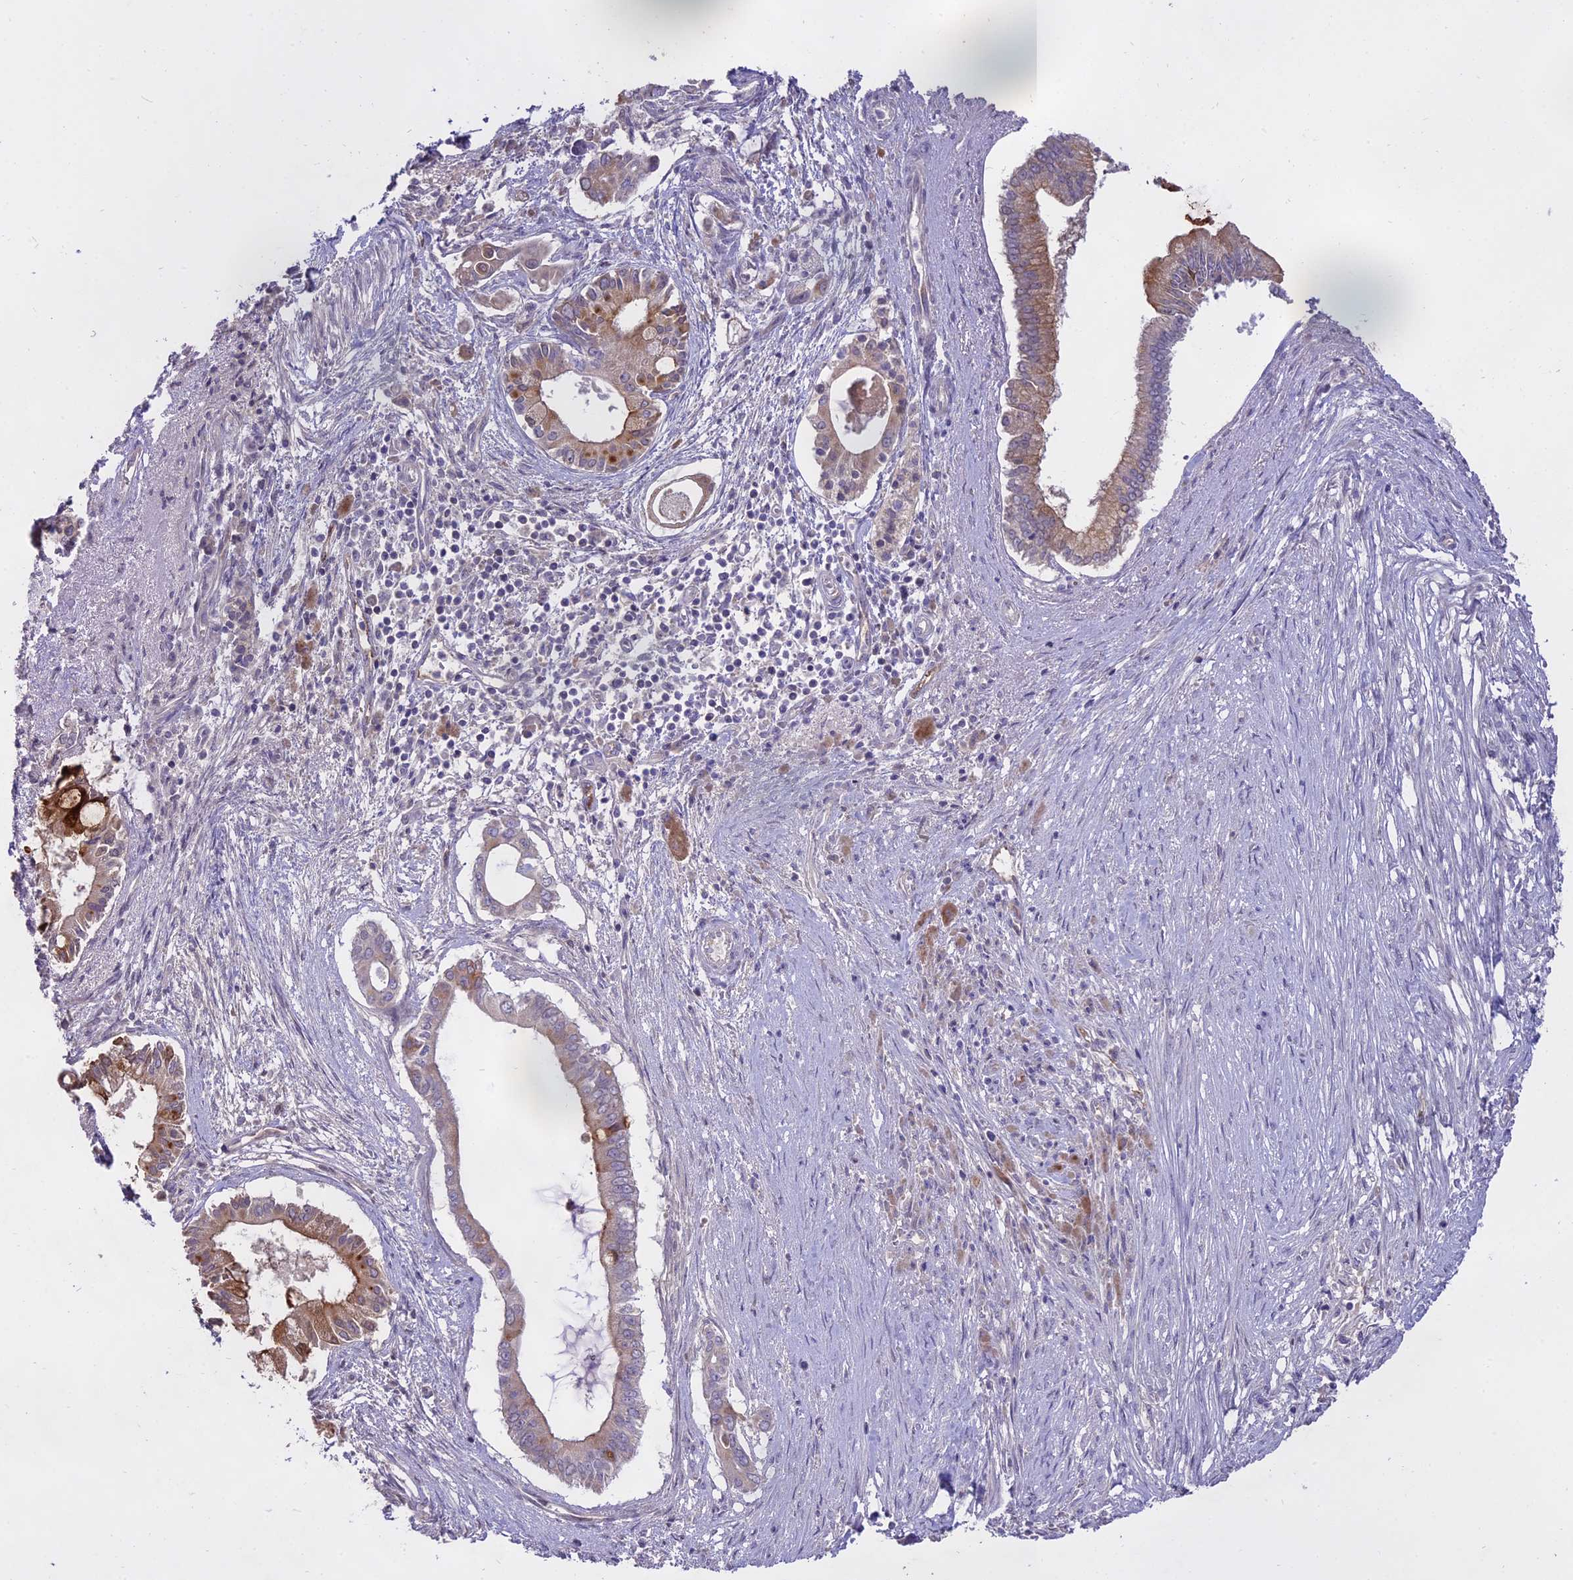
{"staining": {"intensity": "weak", "quantity": "25%-75%", "location": "cytoplasmic/membranous"}, "tissue": "pancreatic cancer", "cell_type": "Tumor cells", "image_type": "cancer", "snomed": [{"axis": "morphology", "description": "Adenocarcinoma, NOS"}, {"axis": "topography", "description": "Pancreas"}], "caption": "High-magnification brightfield microscopy of pancreatic adenocarcinoma stained with DAB (3,3'-diaminobenzidine) (brown) and counterstained with hematoxylin (blue). tumor cells exhibit weak cytoplasmic/membranous positivity is seen in about25%-75% of cells. The protein of interest is stained brown, and the nuclei are stained in blue (DAB IHC with brightfield microscopy, high magnification).", "gene": "WFDC2", "patient": {"sex": "male", "age": 68}}